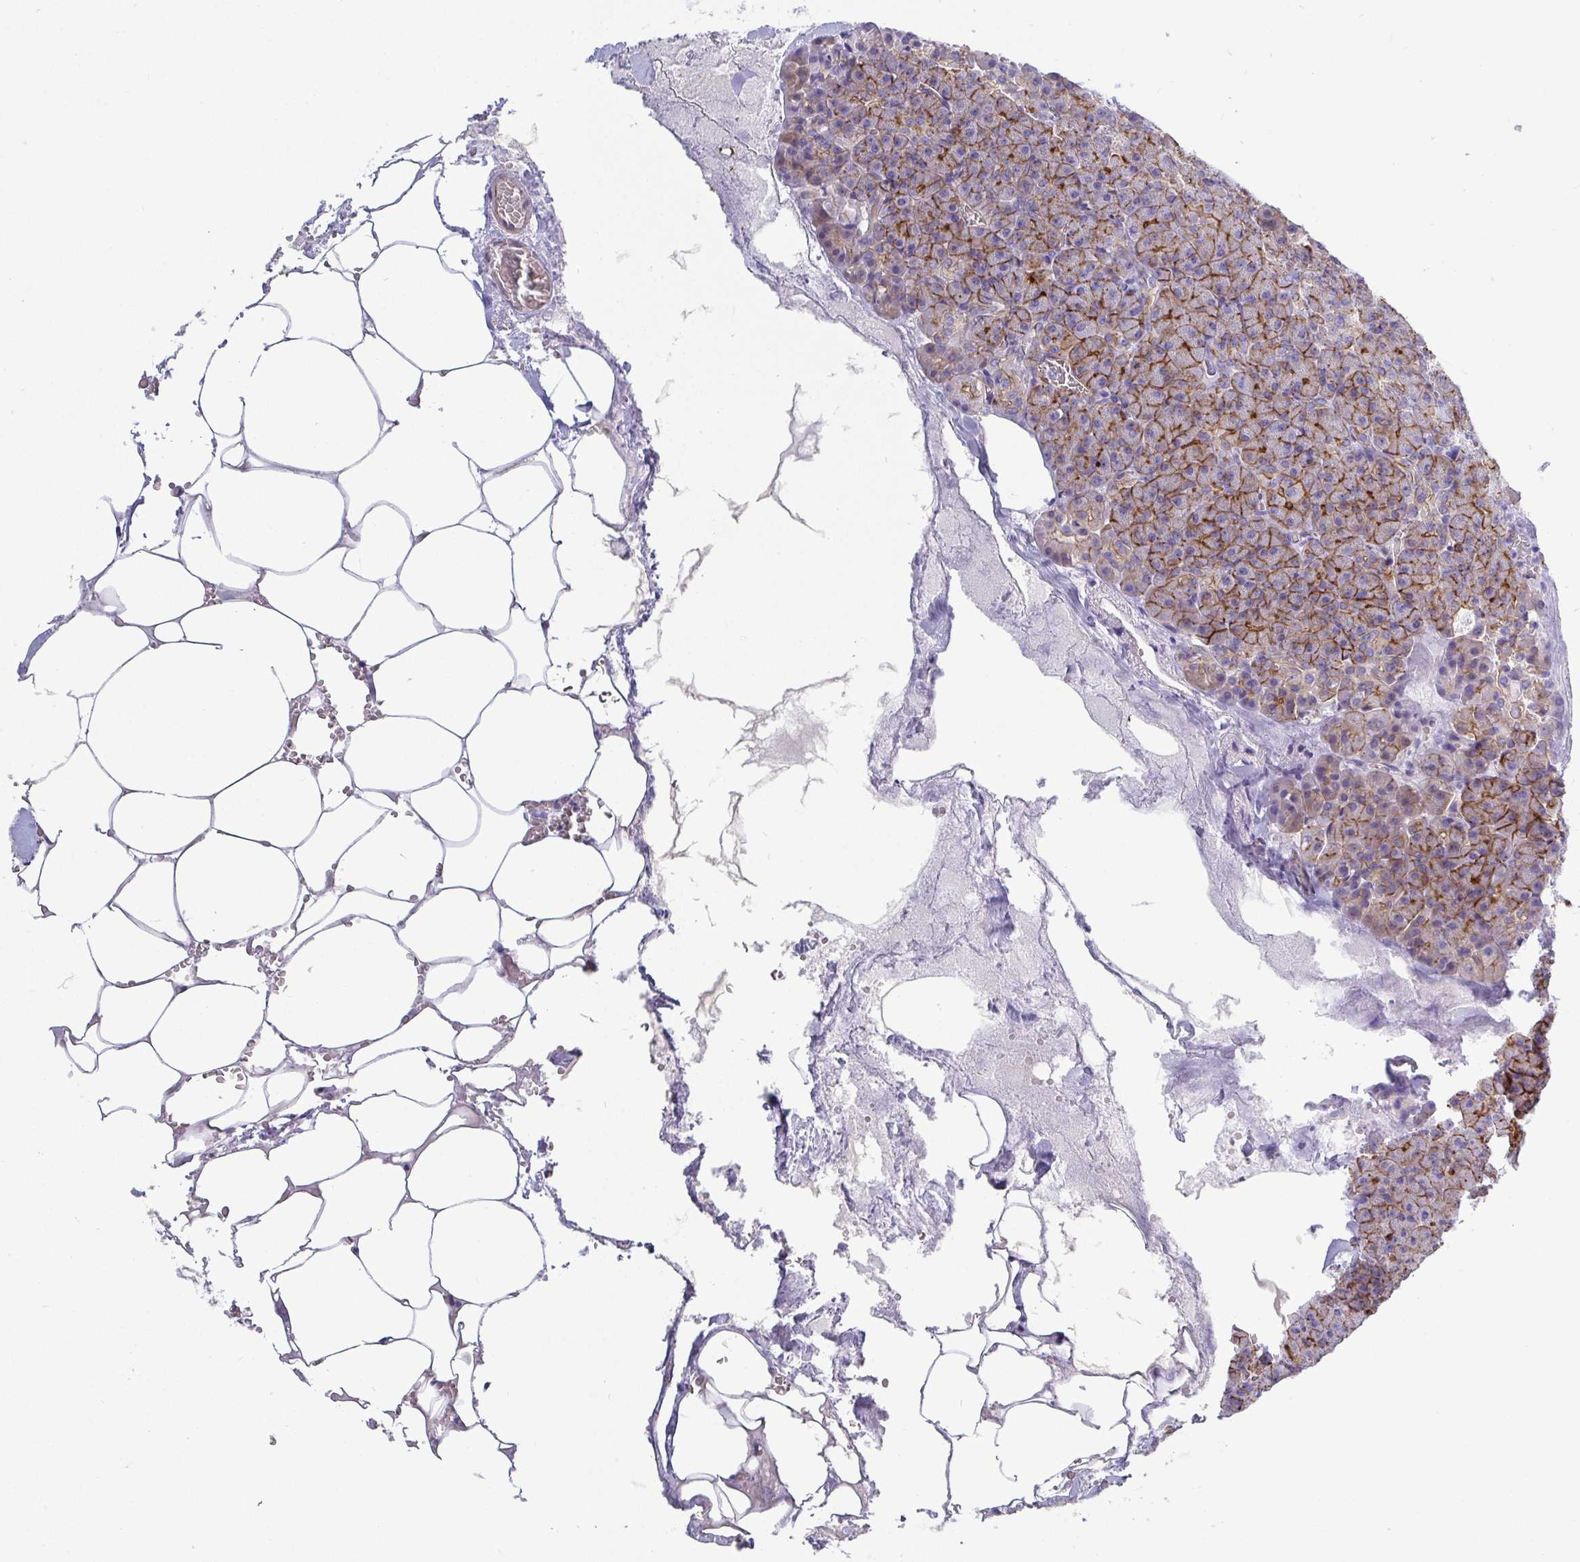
{"staining": {"intensity": "moderate", "quantity": ">75%", "location": "cytoplasmic/membranous"}, "tissue": "pancreas", "cell_type": "Exocrine glandular cells", "image_type": "normal", "snomed": [{"axis": "morphology", "description": "Normal tissue, NOS"}, {"axis": "topography", "description": "Pancreas"}], "caption": "Protein staining exhibits moderate cytoplasmic/membranous staining in approximately >75% of exocrine glandular cells in normal pancreas.", "gene": "LIMA1", "patient": {"sex": "female", "age": 74}}